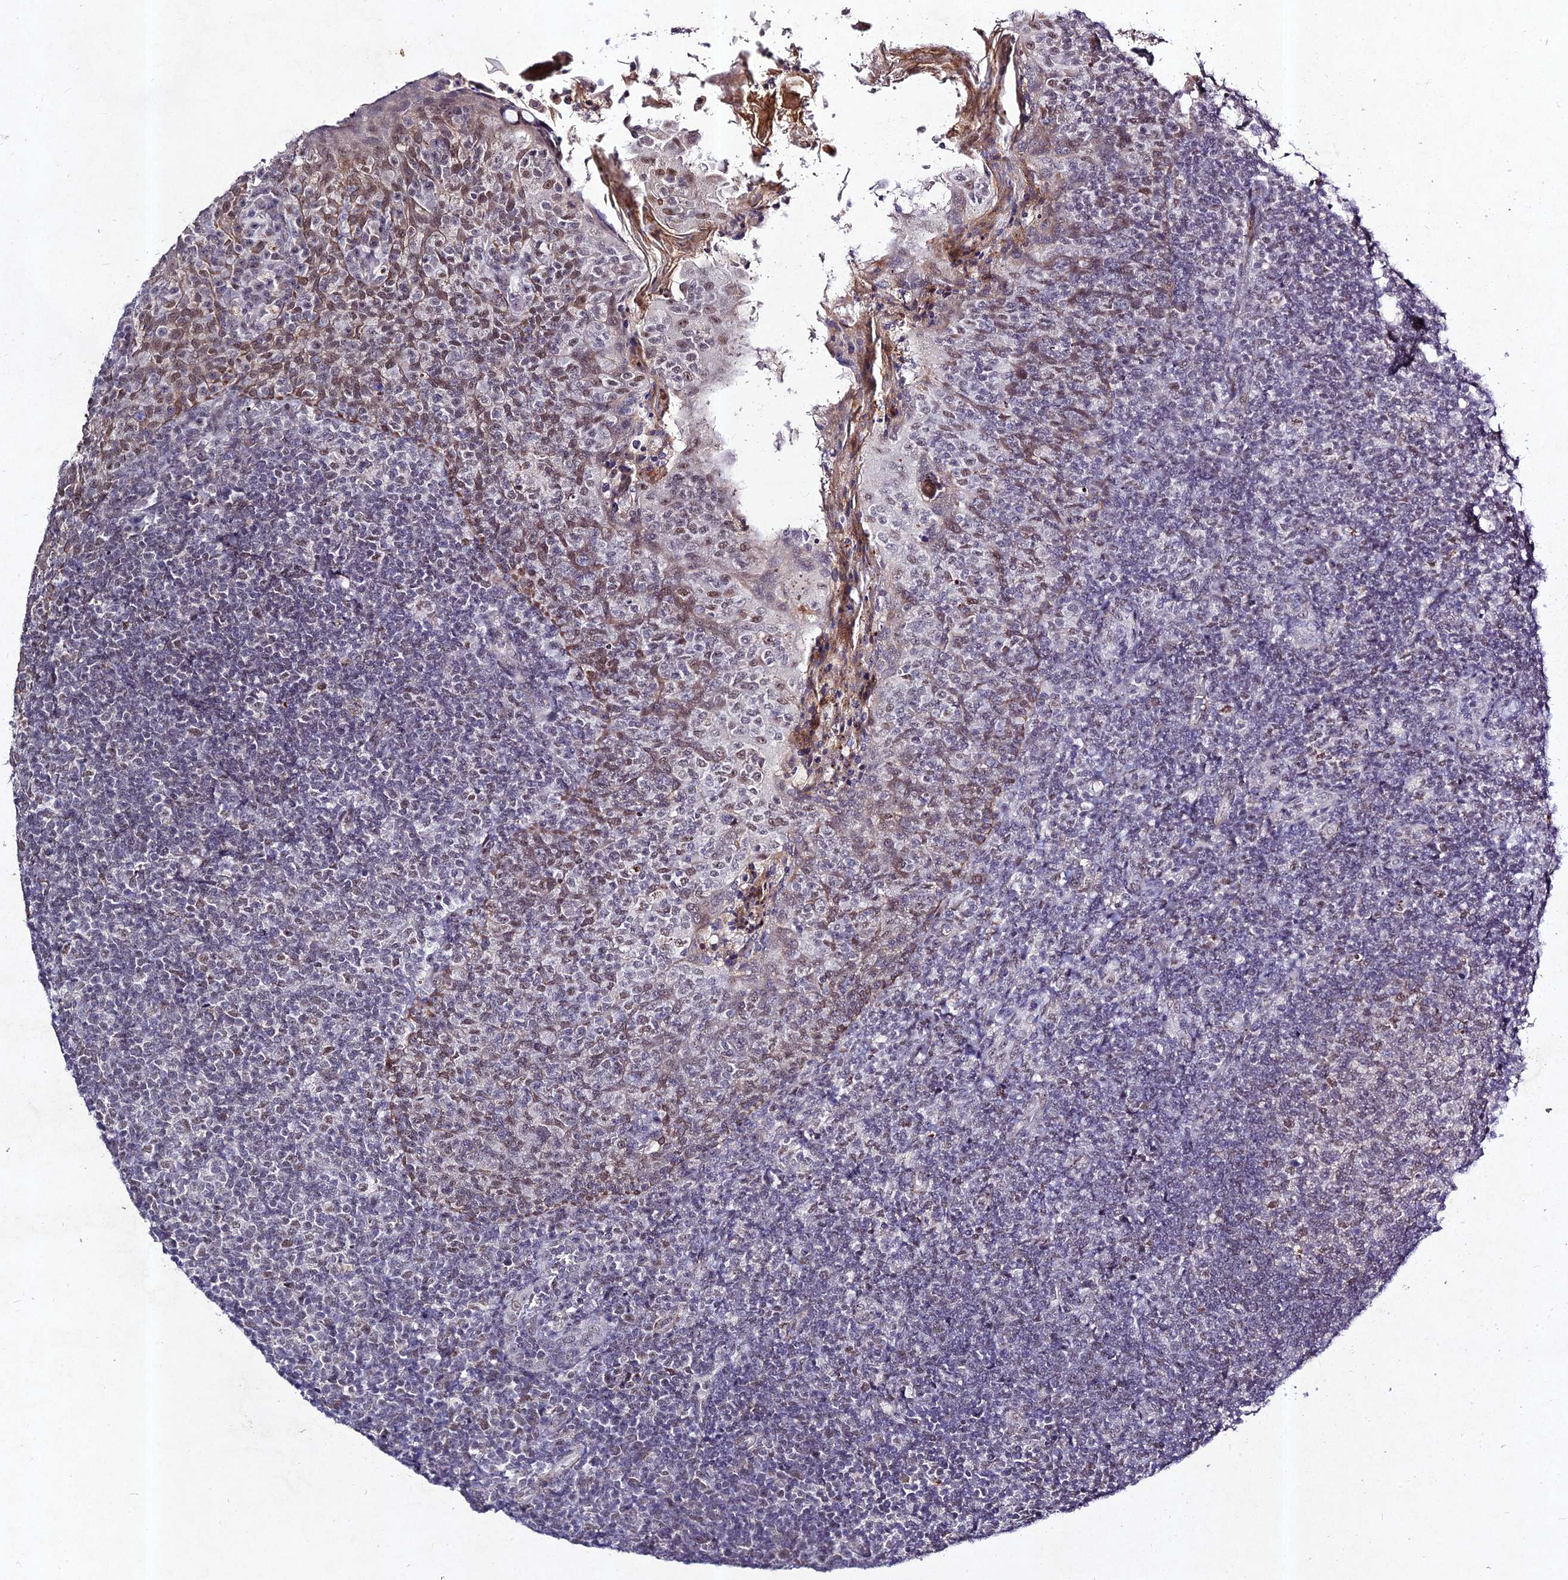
{"staining": {"intensity": "weak", "quantity": "25%-75%", "location": "nuclear"}, "tissue": "tonsil", "cell_type": "Germinal center cells", "image_type": "normal", "snomed": [{"axis": "morphology", "description": "Normal tissue, NOS"}, {"axis": "topography", "description": "Tonsil"}], "caption": "About 25%-75% of germinal center cells in benign tonsil exhibit weak nuclear protein positivity as visualized by brown immunohistochemical staining.", "gene": "RAVER1", "patient": {"sex": "female", "age": 10}}